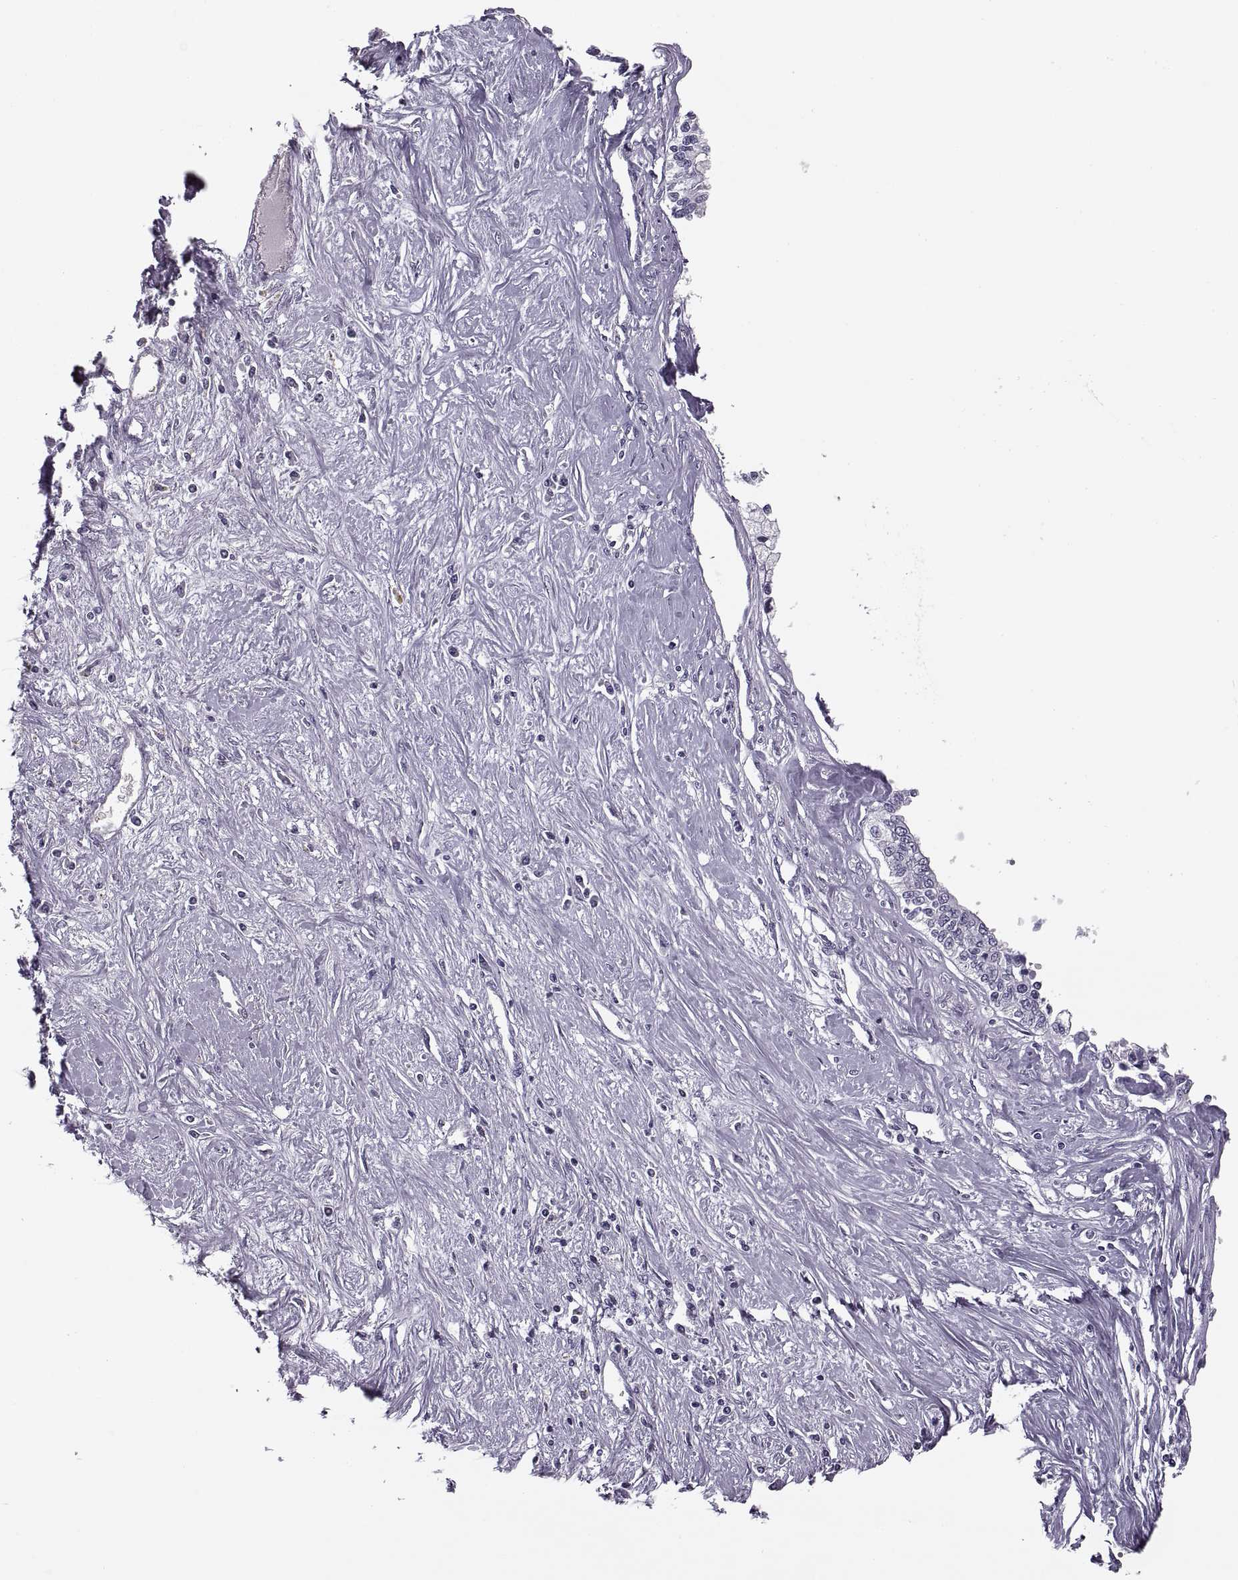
{"staining": {"intensity": "negative", "quantity": "none", "location": "none"}, "tissue": "liver cancer", "cell_type": "Tumor cells", "image_type": "cancer", "snomed": [{"axis": "morphology", "description": "Cholangiocarcinoma"}, {"axis": "topography", "description": "Liver"}], "caption": "Tumor cells are negative for protein expression in human liver cholangiocarcinoma.", "gene": "PAGE5", "patient": {"sex": "female", "age": 61}}